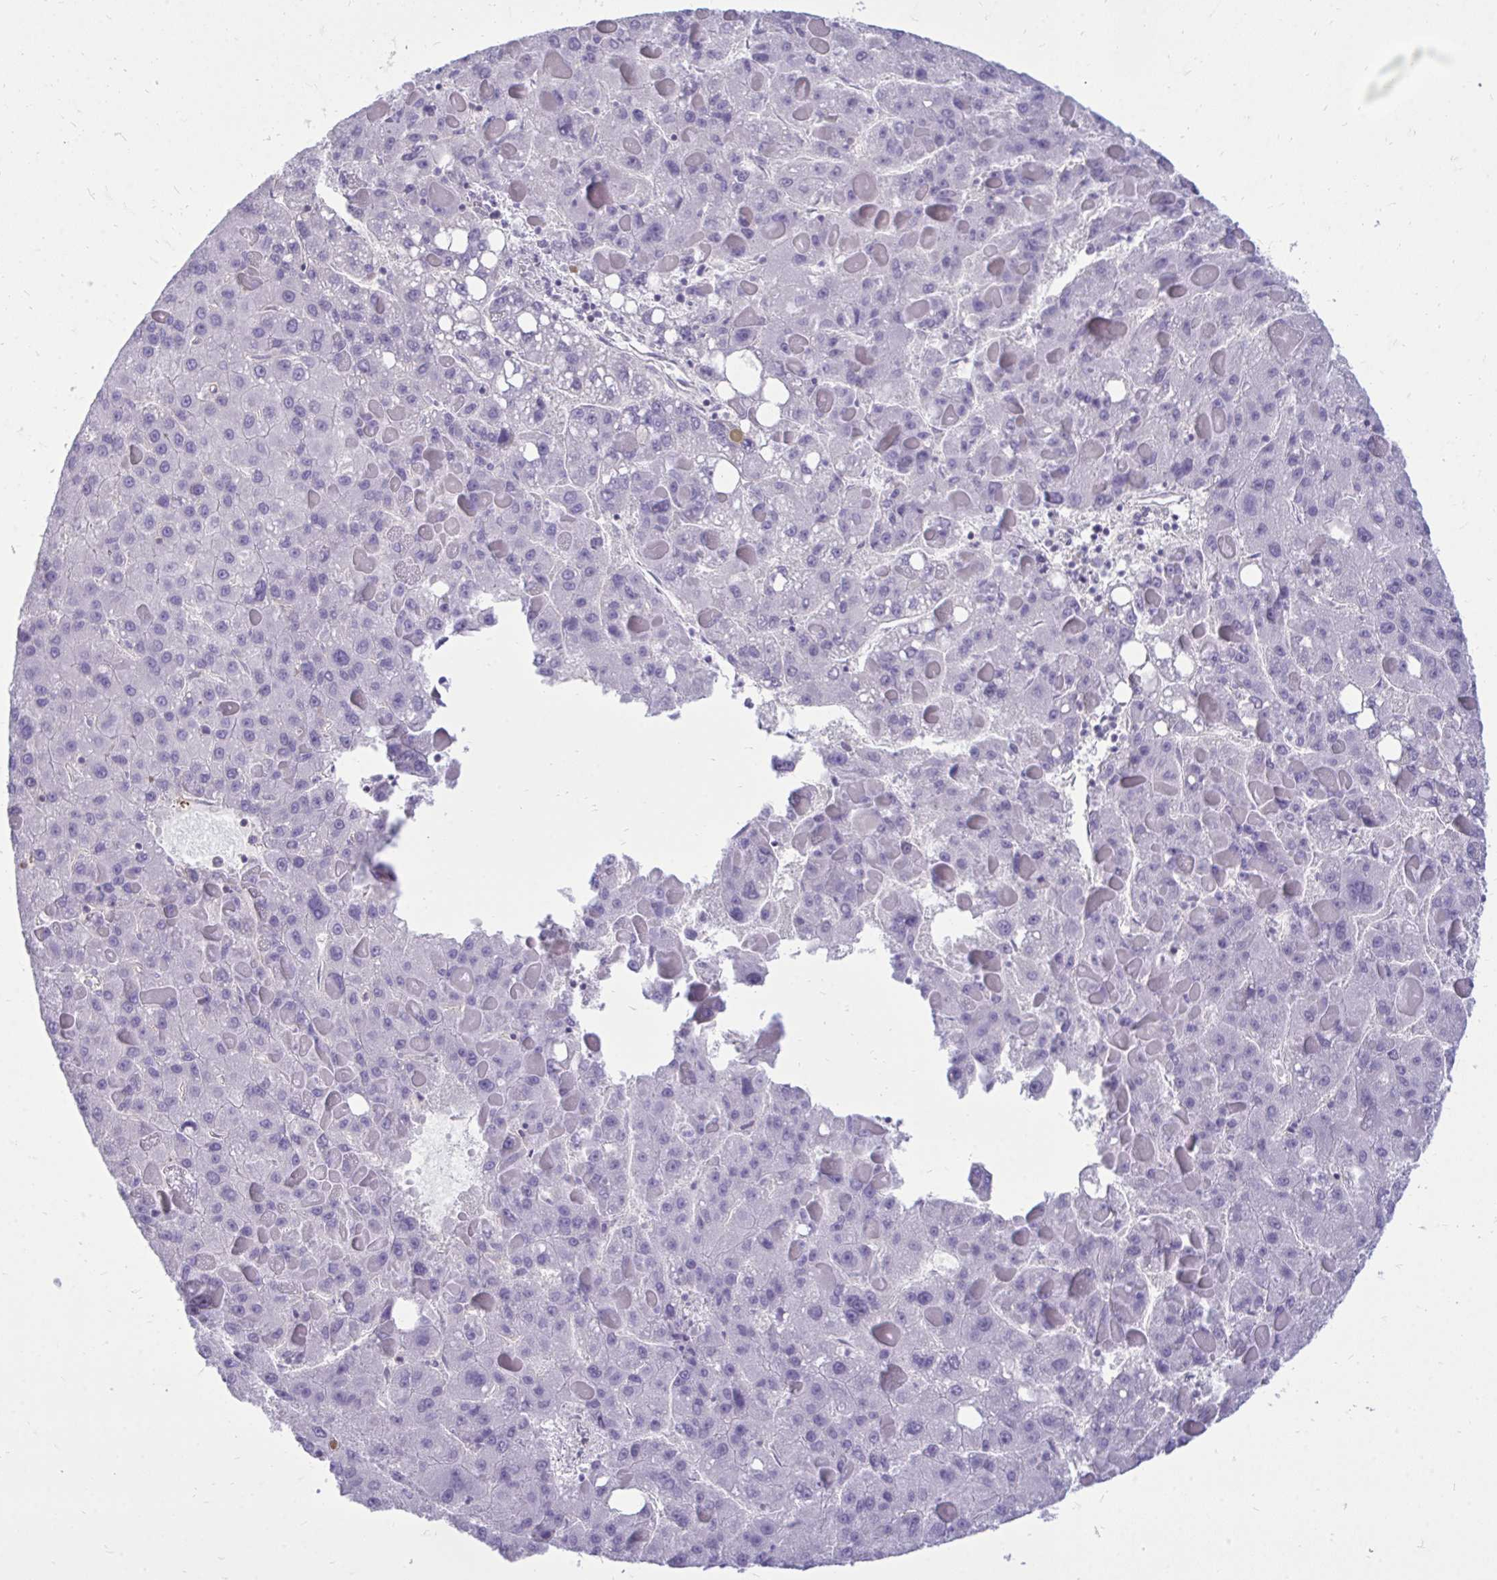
{"staining": {"intensity": "negative", "quantity": "none", "location": "none"}, "tissue": "liver cancer", "cell_type": "Tumor cells", "image_type": "cancer", "snomed": [{"axis": "morphology", "description": "Carcinoma, Hepatocellular, NOS"}, {"axis": "topography", "description": "Liver"}], "caption": "This is a photomicrograph of immunohistochemistry (IHC) staining of liver cancer (hepatocellular carcinoma), which shows no staining in tumor cells.", "gene": "FABP3", "patient": {"sex": "female", "age": 82}}